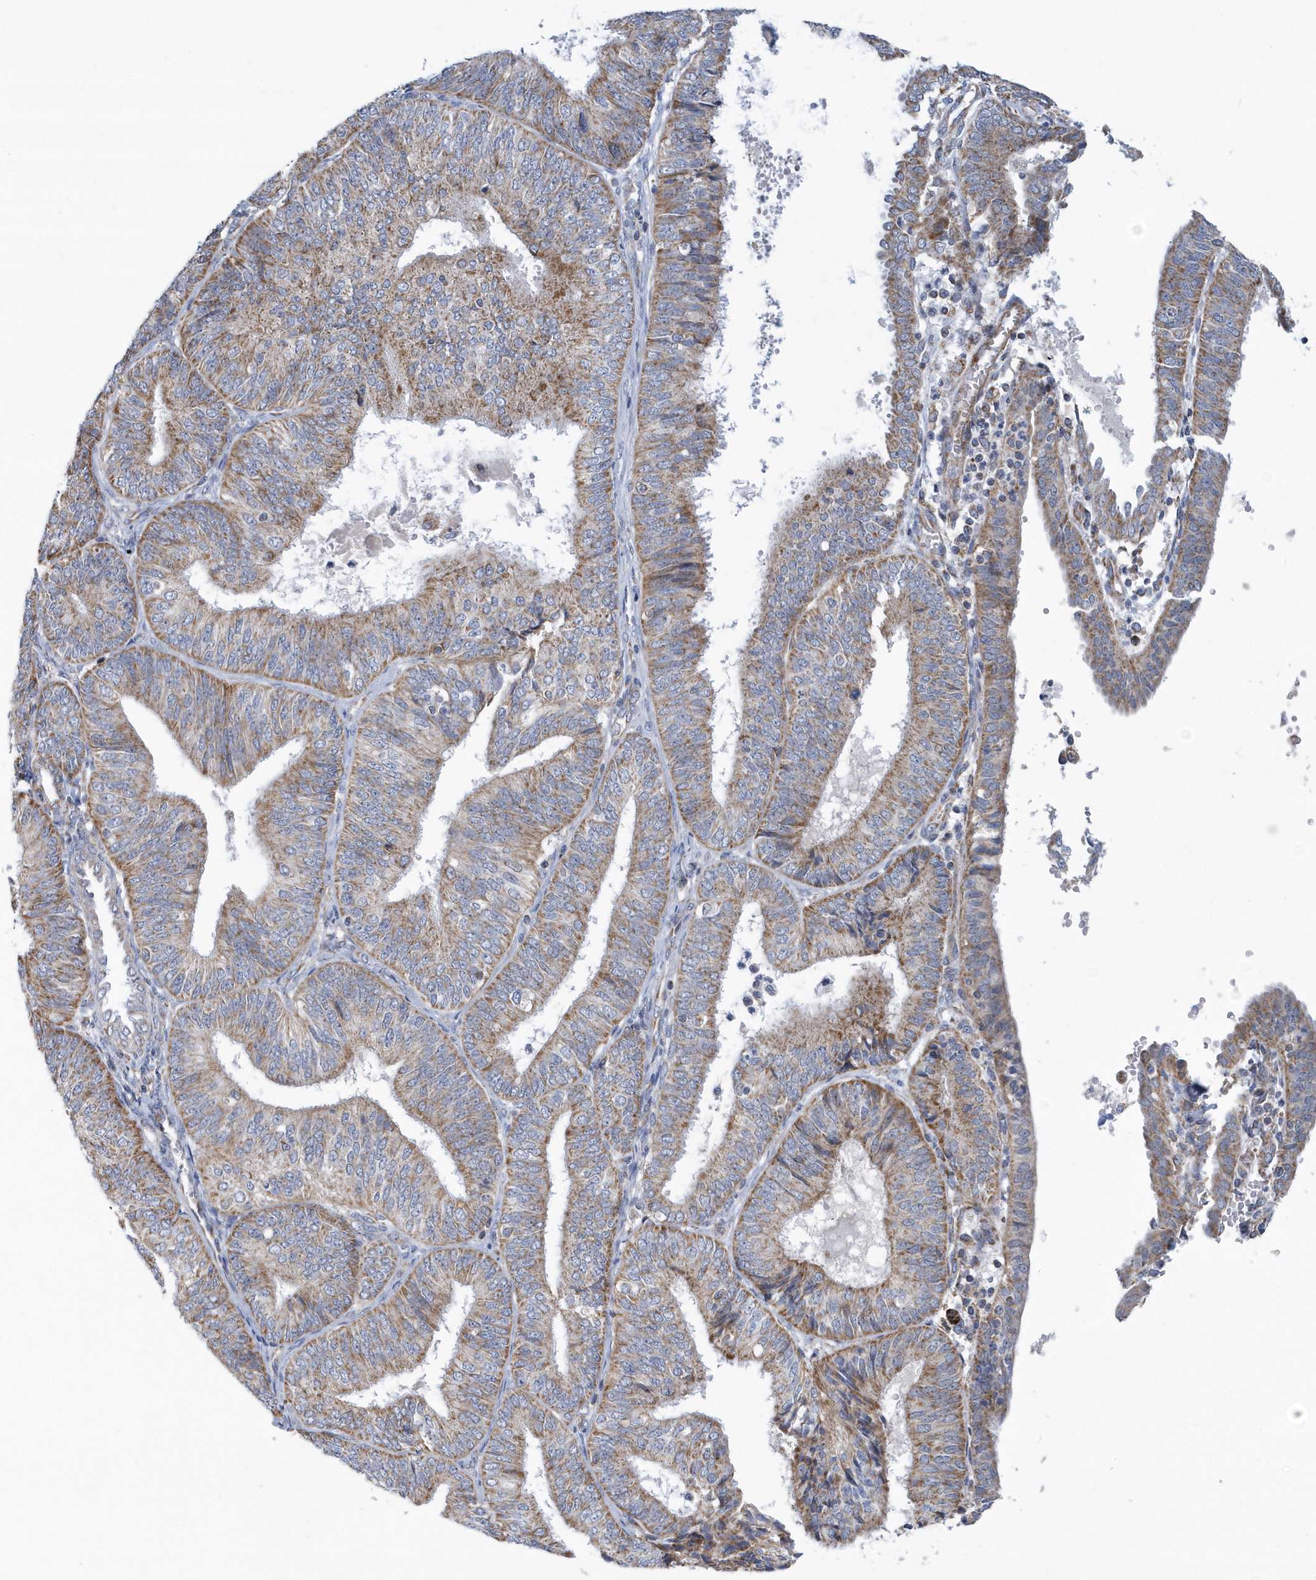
{"staining": {"intensity": "moderate", "quantity": ">75%", "location": "cytoplasmic/membranous"}, "tissue": "endometrial cancer", "cell_type": "Tumor cells", "image_type": "cancer", "snomed": [{"axis": "morphology", "description": "Adenocarcinoma, NOS"}, {"axis": "topography", "description": "Endometrium"}], "caption": "Brown immunohistochemical staining in endometrial cancer reveals moderate cytoplasmic/membranous expression in approximately >75% of tumor cells.", "gene": "VWA5B2", "patient": {"sex": "female", "age": 58}}